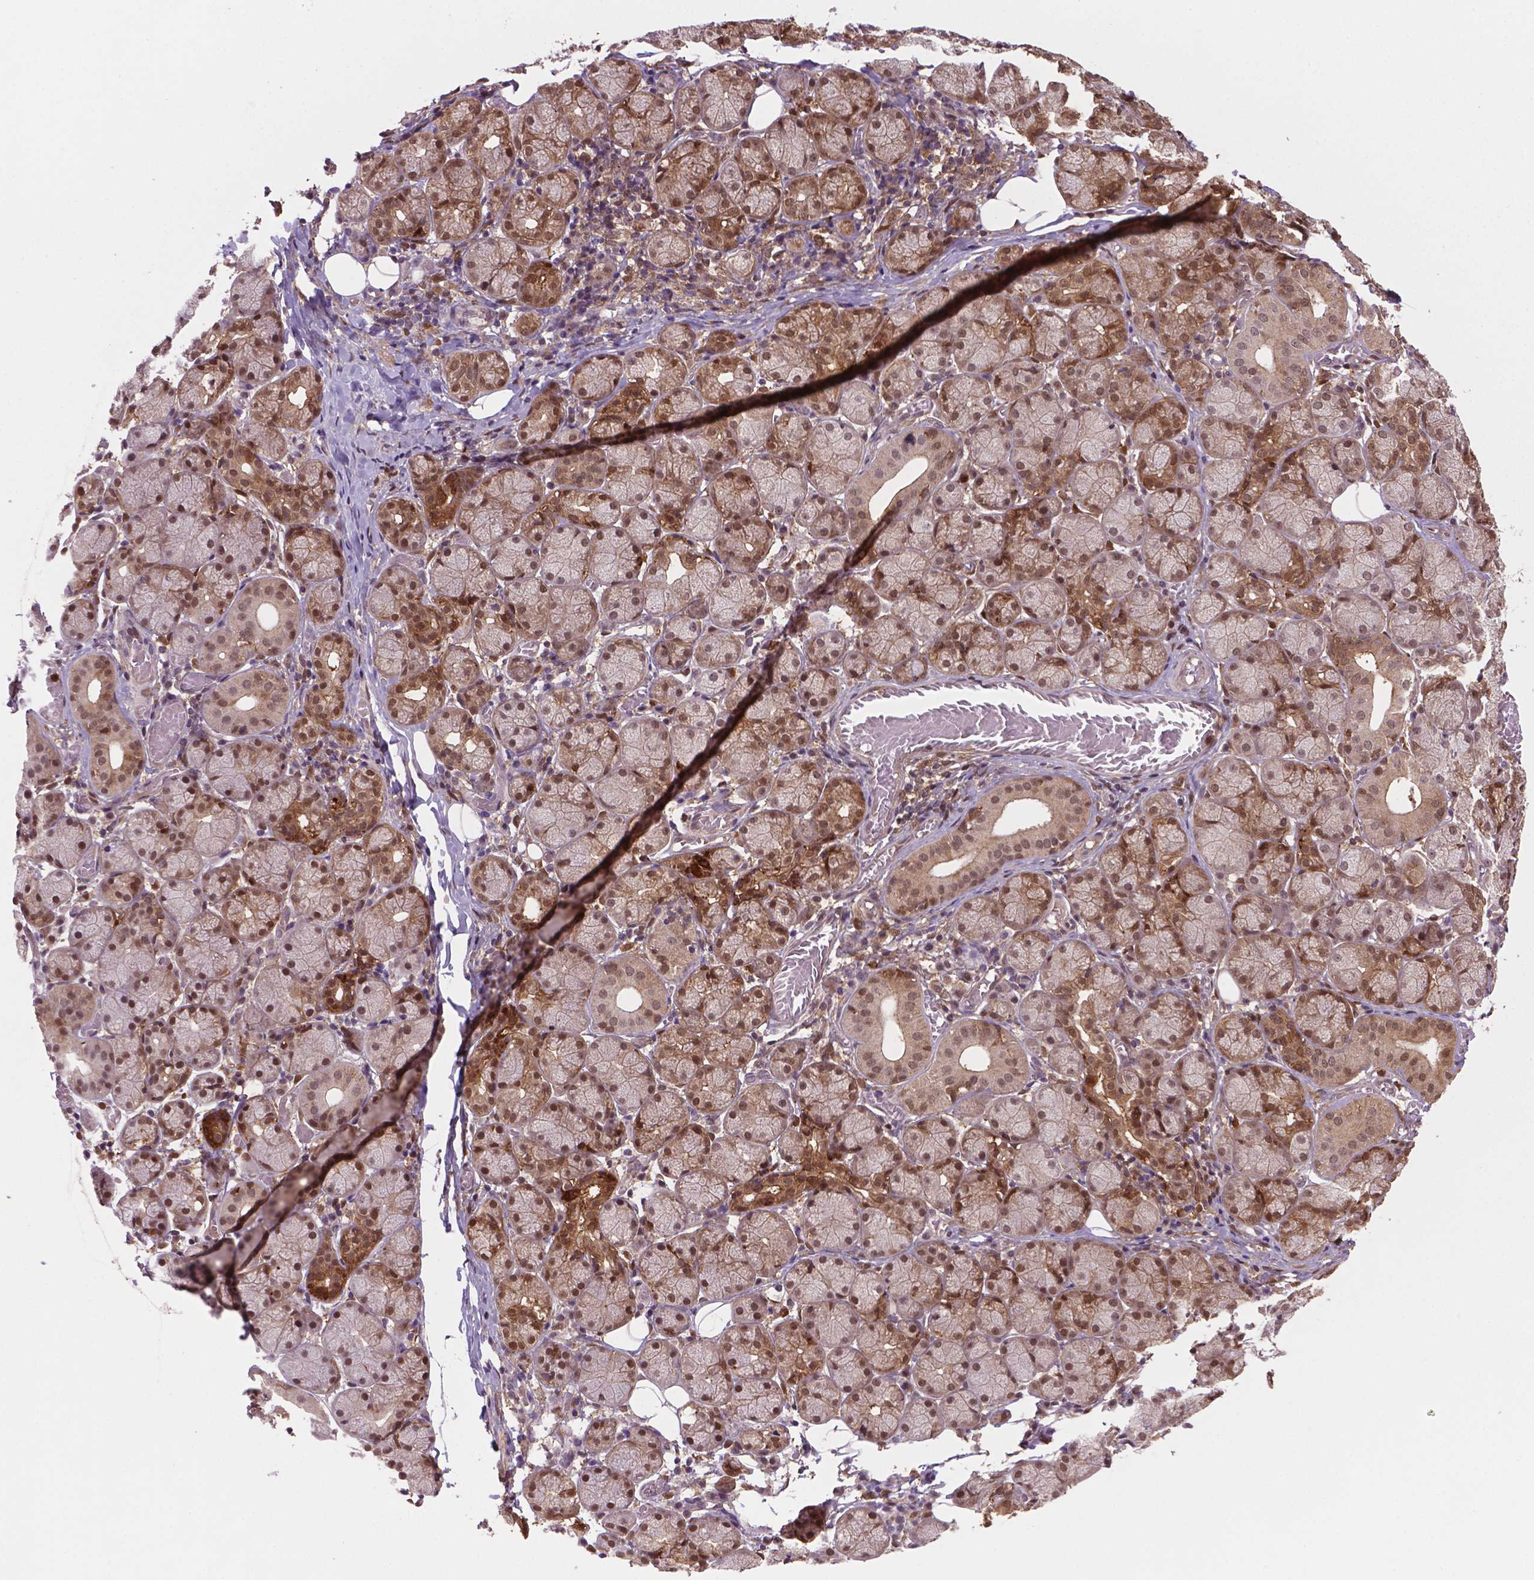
{"staining": {"intensity": "weak", "quantity": ">75%", "location": "cytoplasmic/membranous,nuclear"}, "tissue": "salivary gland", "cell_type": "Glandular cells", "image_type": "normal", "snomed": [{"axis": "morphology", "description": "Normal tissue, NOS"}, {"axis": "topography", "description": "Salivary gland"}, {"axis": "topography", "description": "Peripheral nerve tissue"}], "caption": "A high-resolution photomicrograph shows IHC staining of unremarkable salivary gland, which demonstrates weak cytoplasmic/membranous,nuclear expression in approximately >75% of glandular cells.", "gene": "PLIN3", "patient": {"sex": "female", "age": 24}}